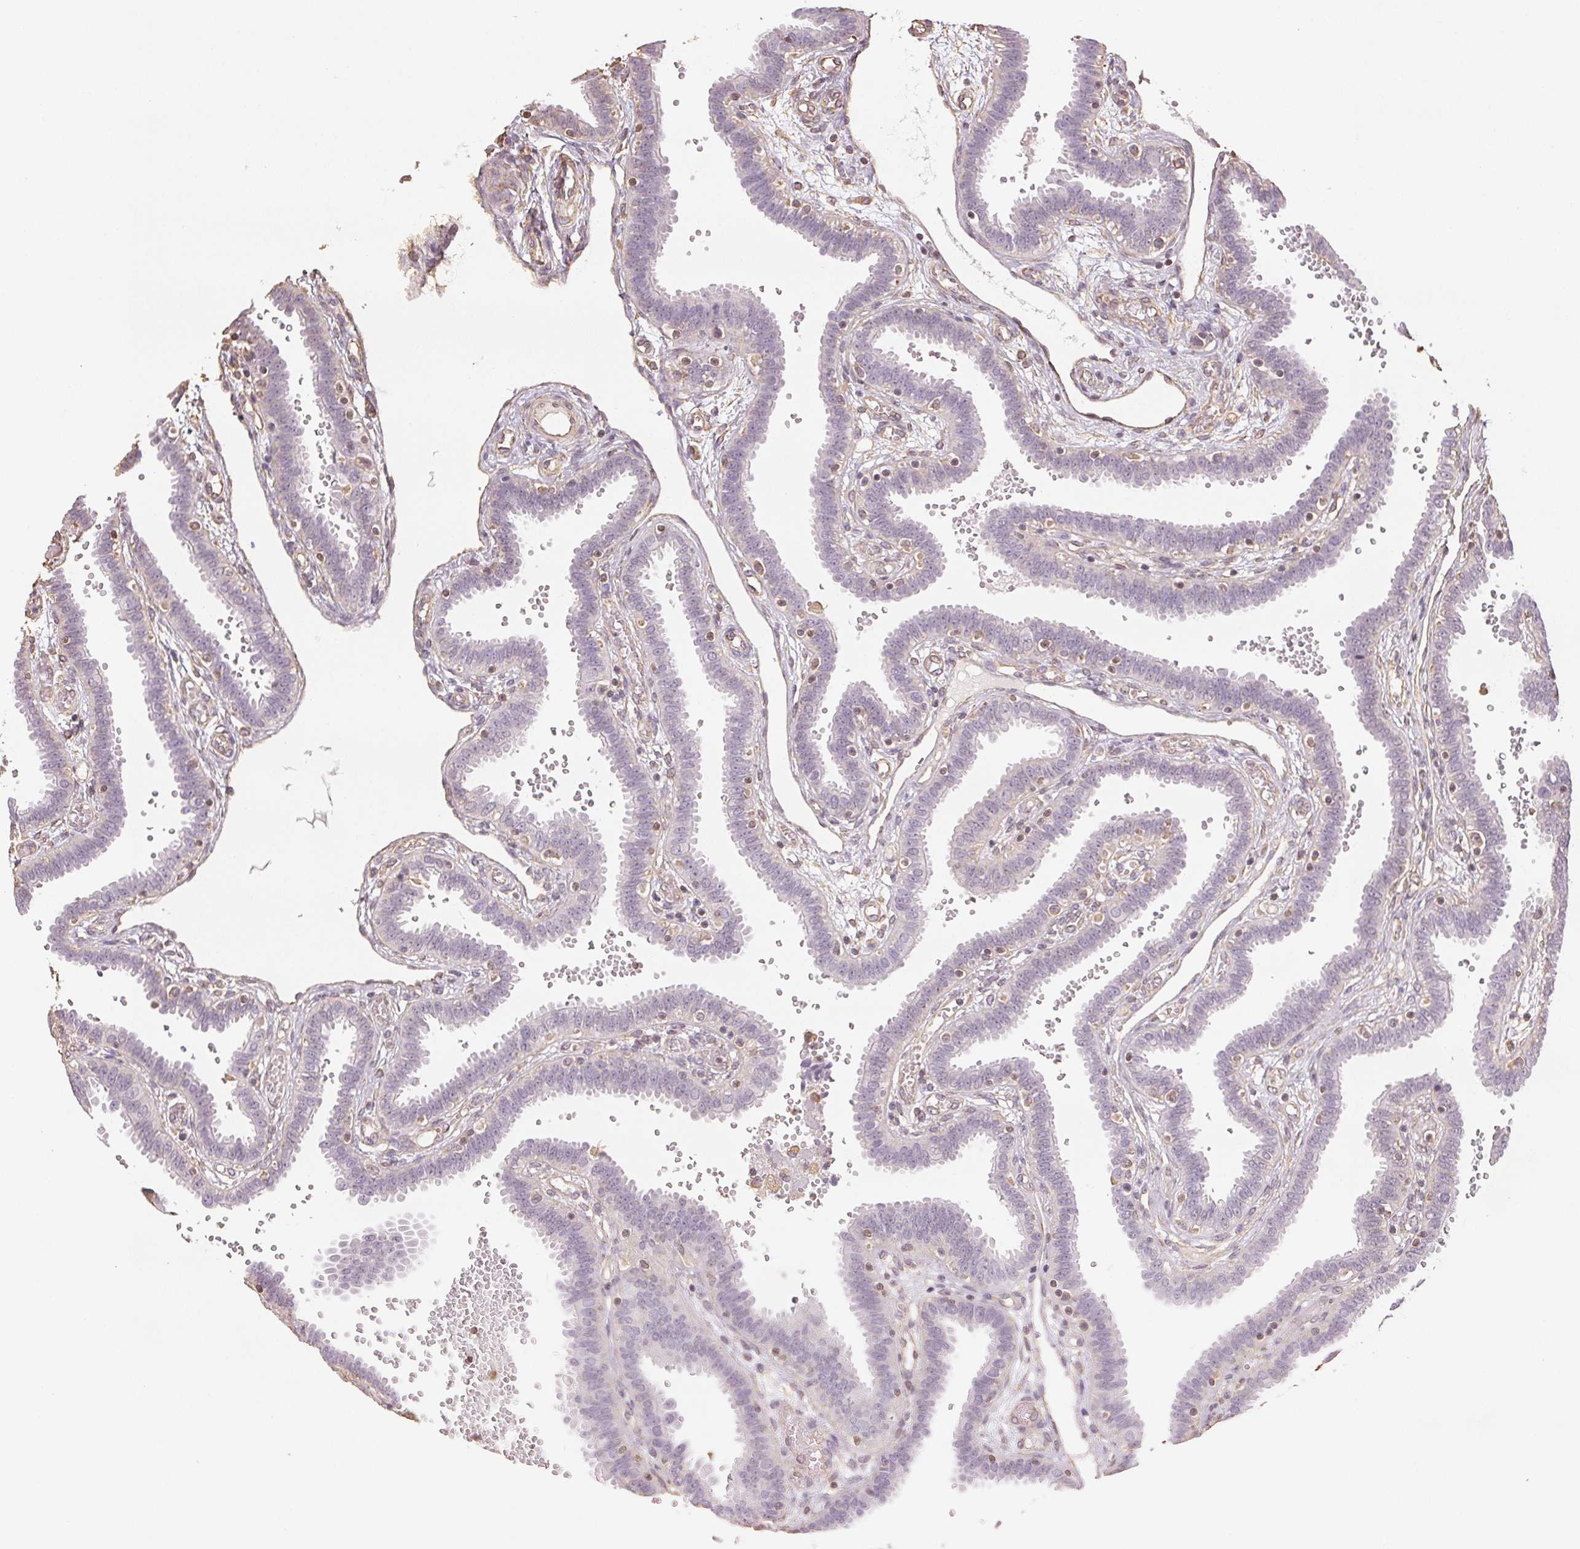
{"staining": {"intensity": "weak", "quantity": "<25%", "location": "cytoplasmic/membranous"}, "tissue": "fallopian tube", "cell_type": "Glandular cells", "image_type": "normal", "snomed": [{"axis": "morphology", "description": "Normal tissue, NOS"}, {"axis": "topography", "description": "Fallopian tube"}], "caption": "Fallopian tube stained for a protein using immunohistochemistry (IHC) exhibits no expression glandular cells.", "gene": "COL7A1", "patient": {"sex": "female", "age": 37}}